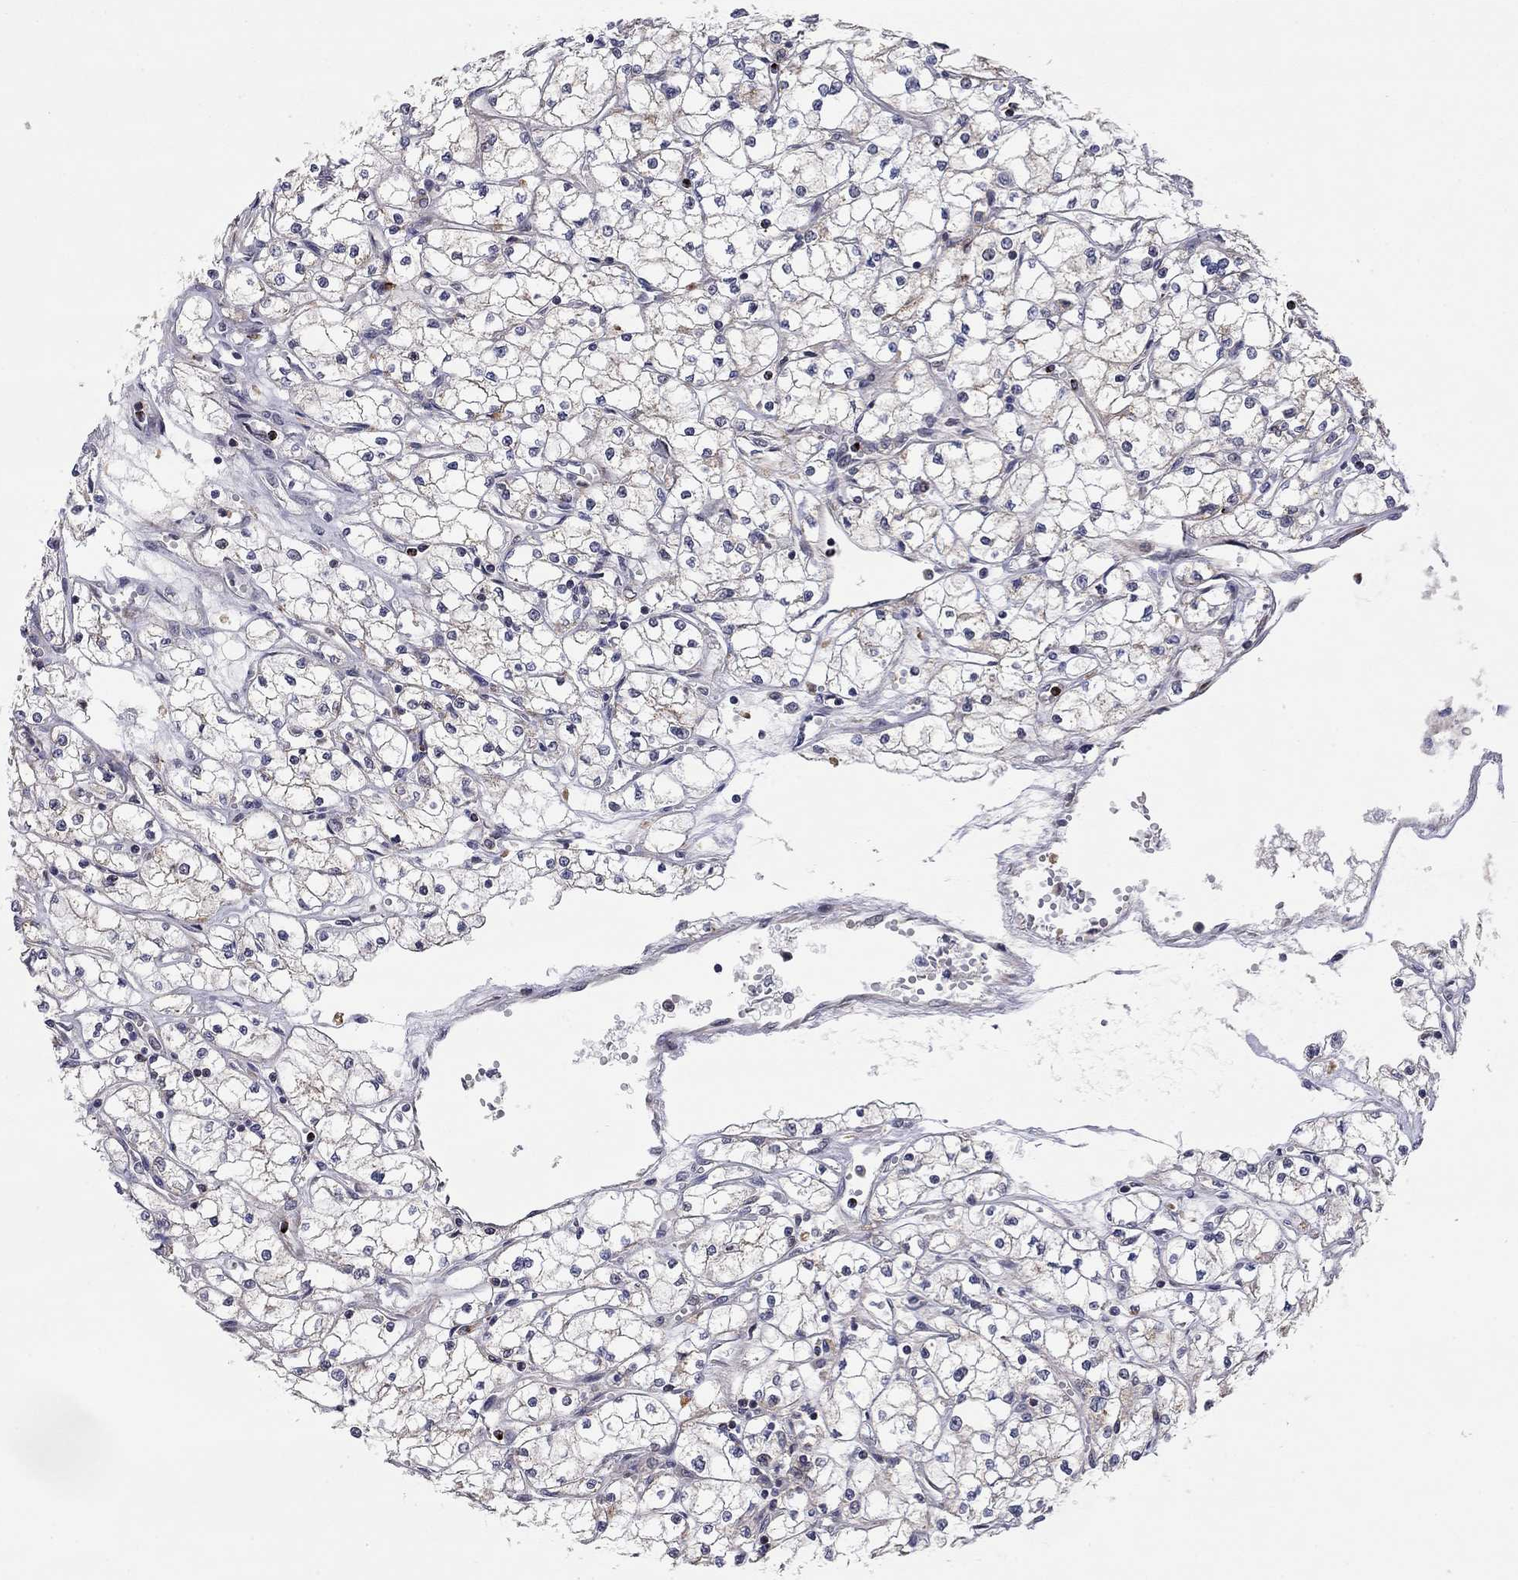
{"staining": {"intensity": "weak", "quantity": "<25%", "location": "cytoplasmic/membranous"}, "tissue": "renal cancer", "cell_type": "Tumor cells", "image_type": "cancer", "snomed": [{"axis": "morphology", "description": "Adenocarcinoma, NOS"}, {"axis": "topography", "description": "Kidney"}], "caption": "High power microscopy micrograph of an immunohistochemistry micrograph of renal adenocarcinoma, revealing no significant staining in tumor cells.", "gene": "IDS", "patient": {"sex": "male", "age": 67}}